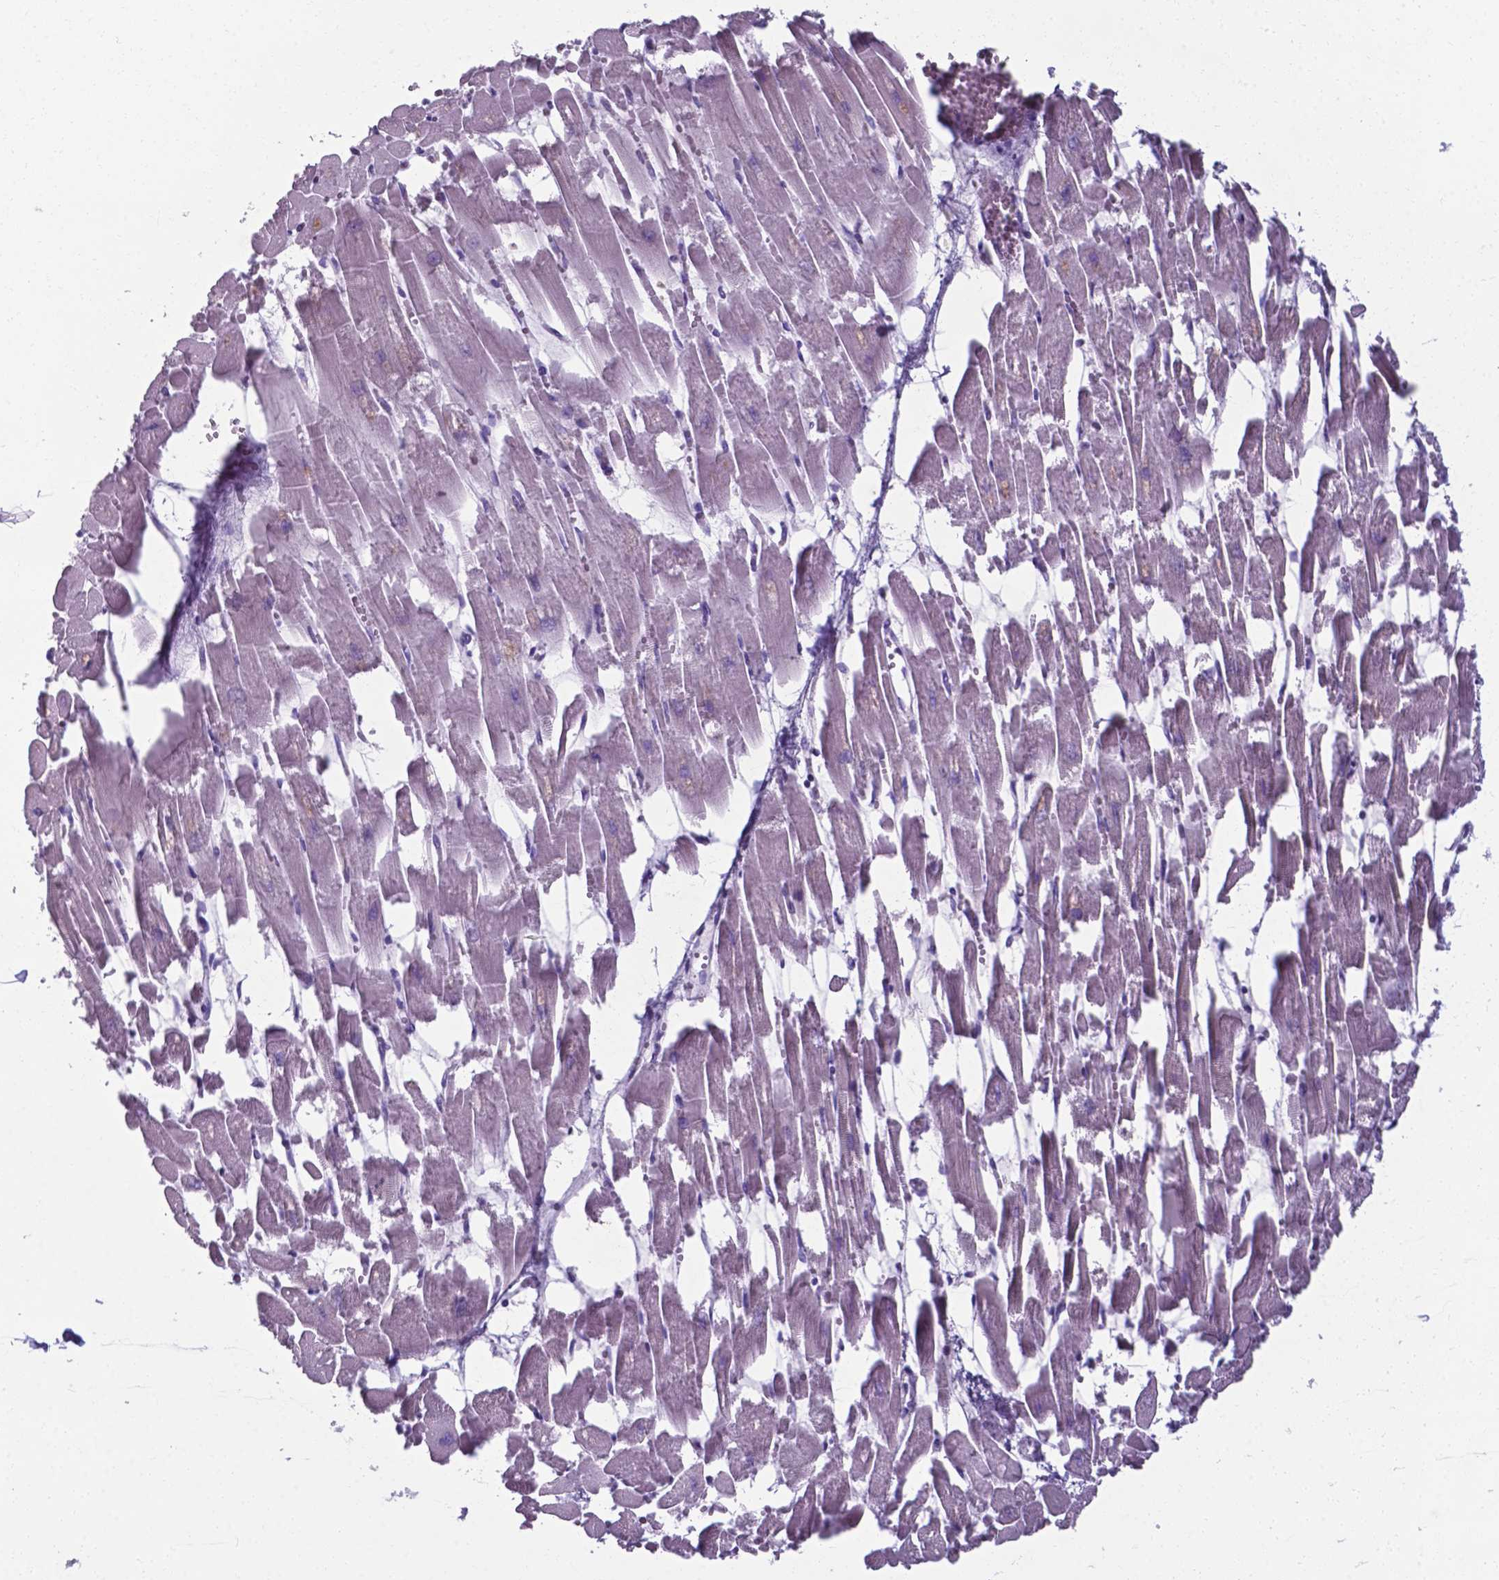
{"staining": {"intensity": "negative", "quantity": "none", "location": "none"}, "tissue": "heart muscle", "cell_type": "Cardiomyocytes", "image_type": "normal", "snomed": [{"axis": "morphology", "description": "Normal tissue, NOS"}, {"axis": "topography", "description": "Heart"}], "caption": "Immunohistochemical staining of normal heart muscle demonstrates no significant staining in cardiomyocytes.", "gene": "AP5B1", "patient": {"sex": "female", "age": 52}}